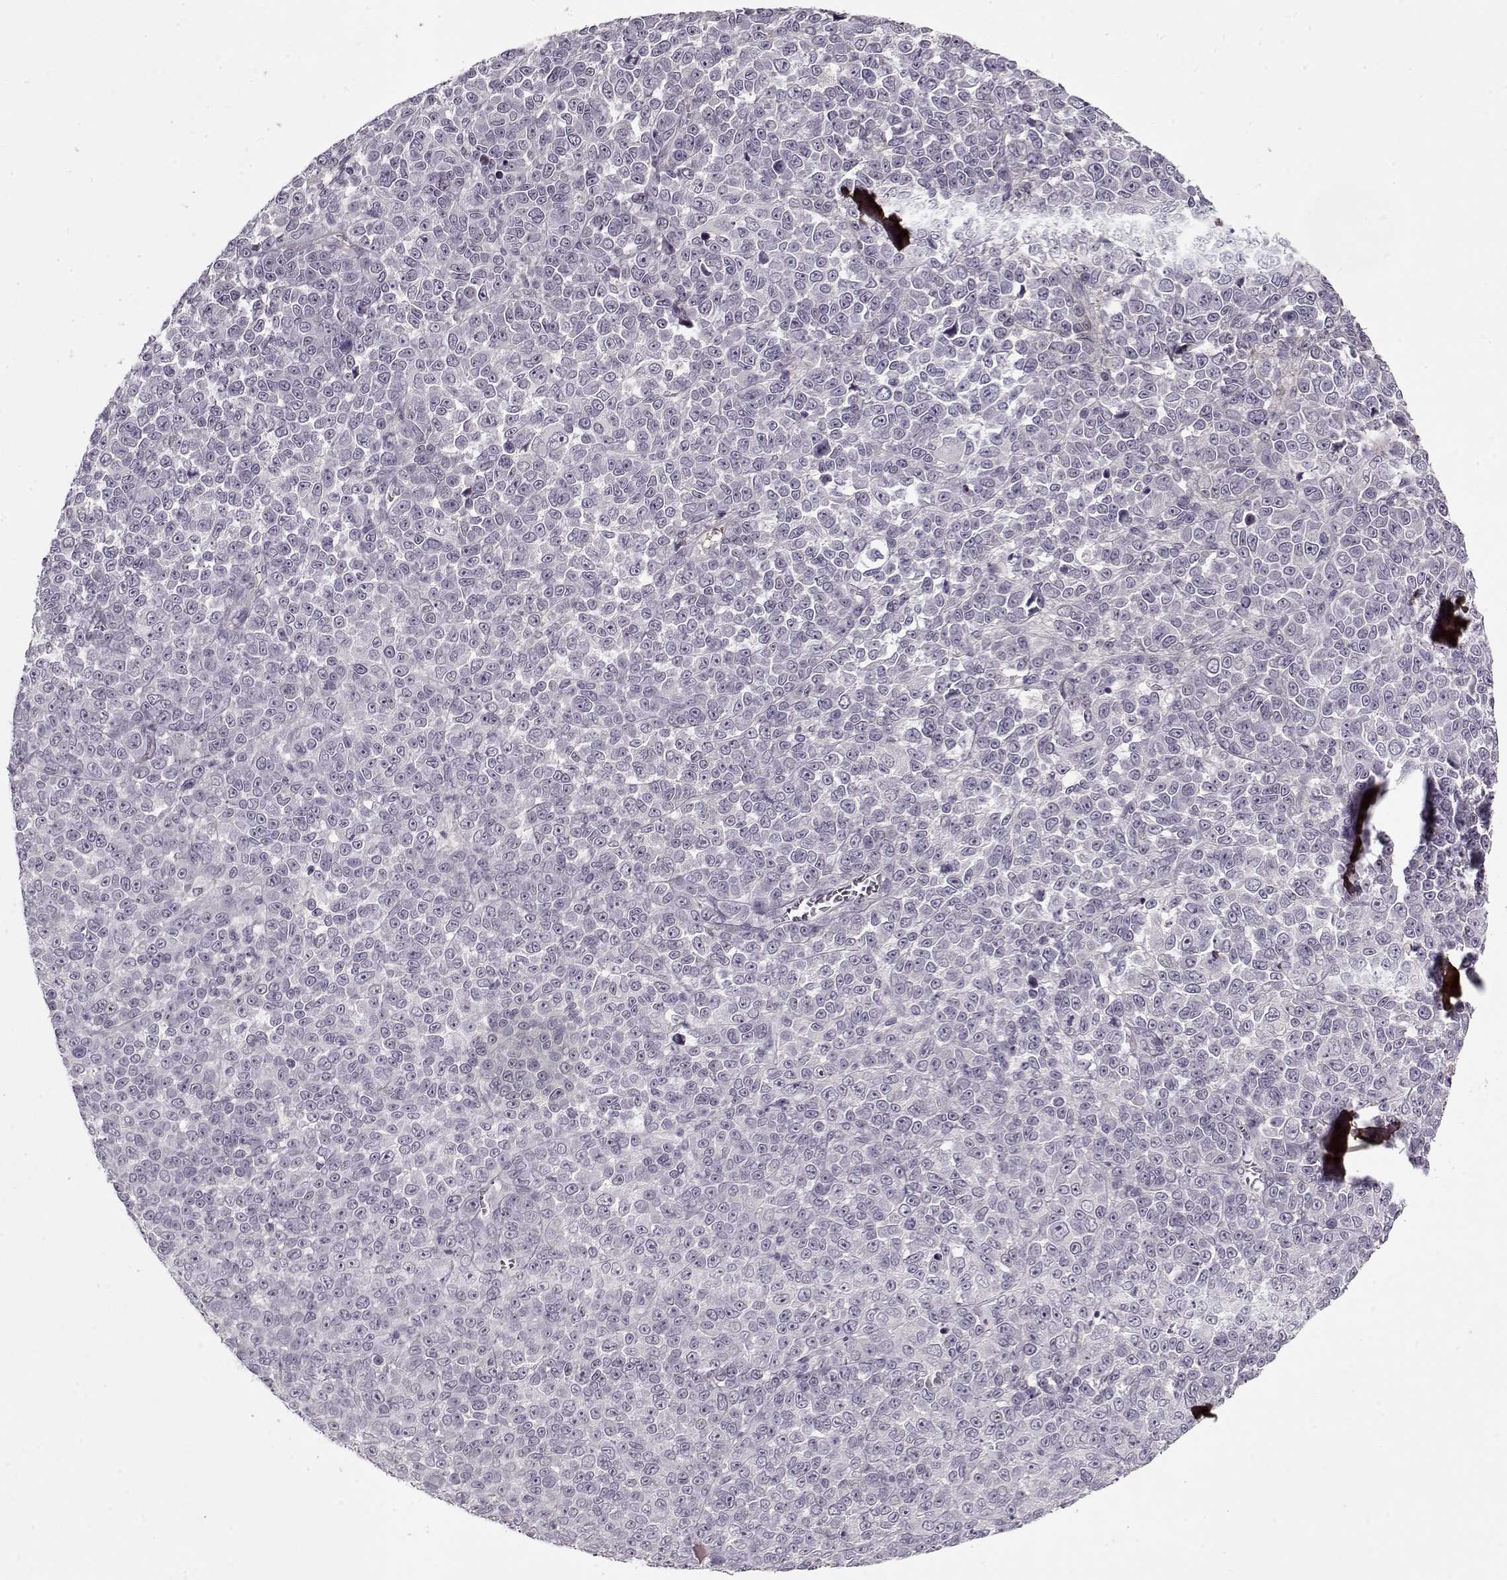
{"staining": {"intensity": "negative", "quantity": "none", "location": "none"}, "tissue": "melanoma", "cell_type": "Tumor cells", "image_type": "cancer", "snomed": [{"axis": "morphology", "description": "Malignant melanoma, NOS"}, {"axis": "topography", "description": "Skin"}], "caption": "DAB immunohistochemical staining of malignant melanoma shows no significant positivity in tumor cells. (Immunohistochemistry, brightfield microscopy, high magnification).", "gene": "LUM", "patient": {"sex": "female", "age": 95}}